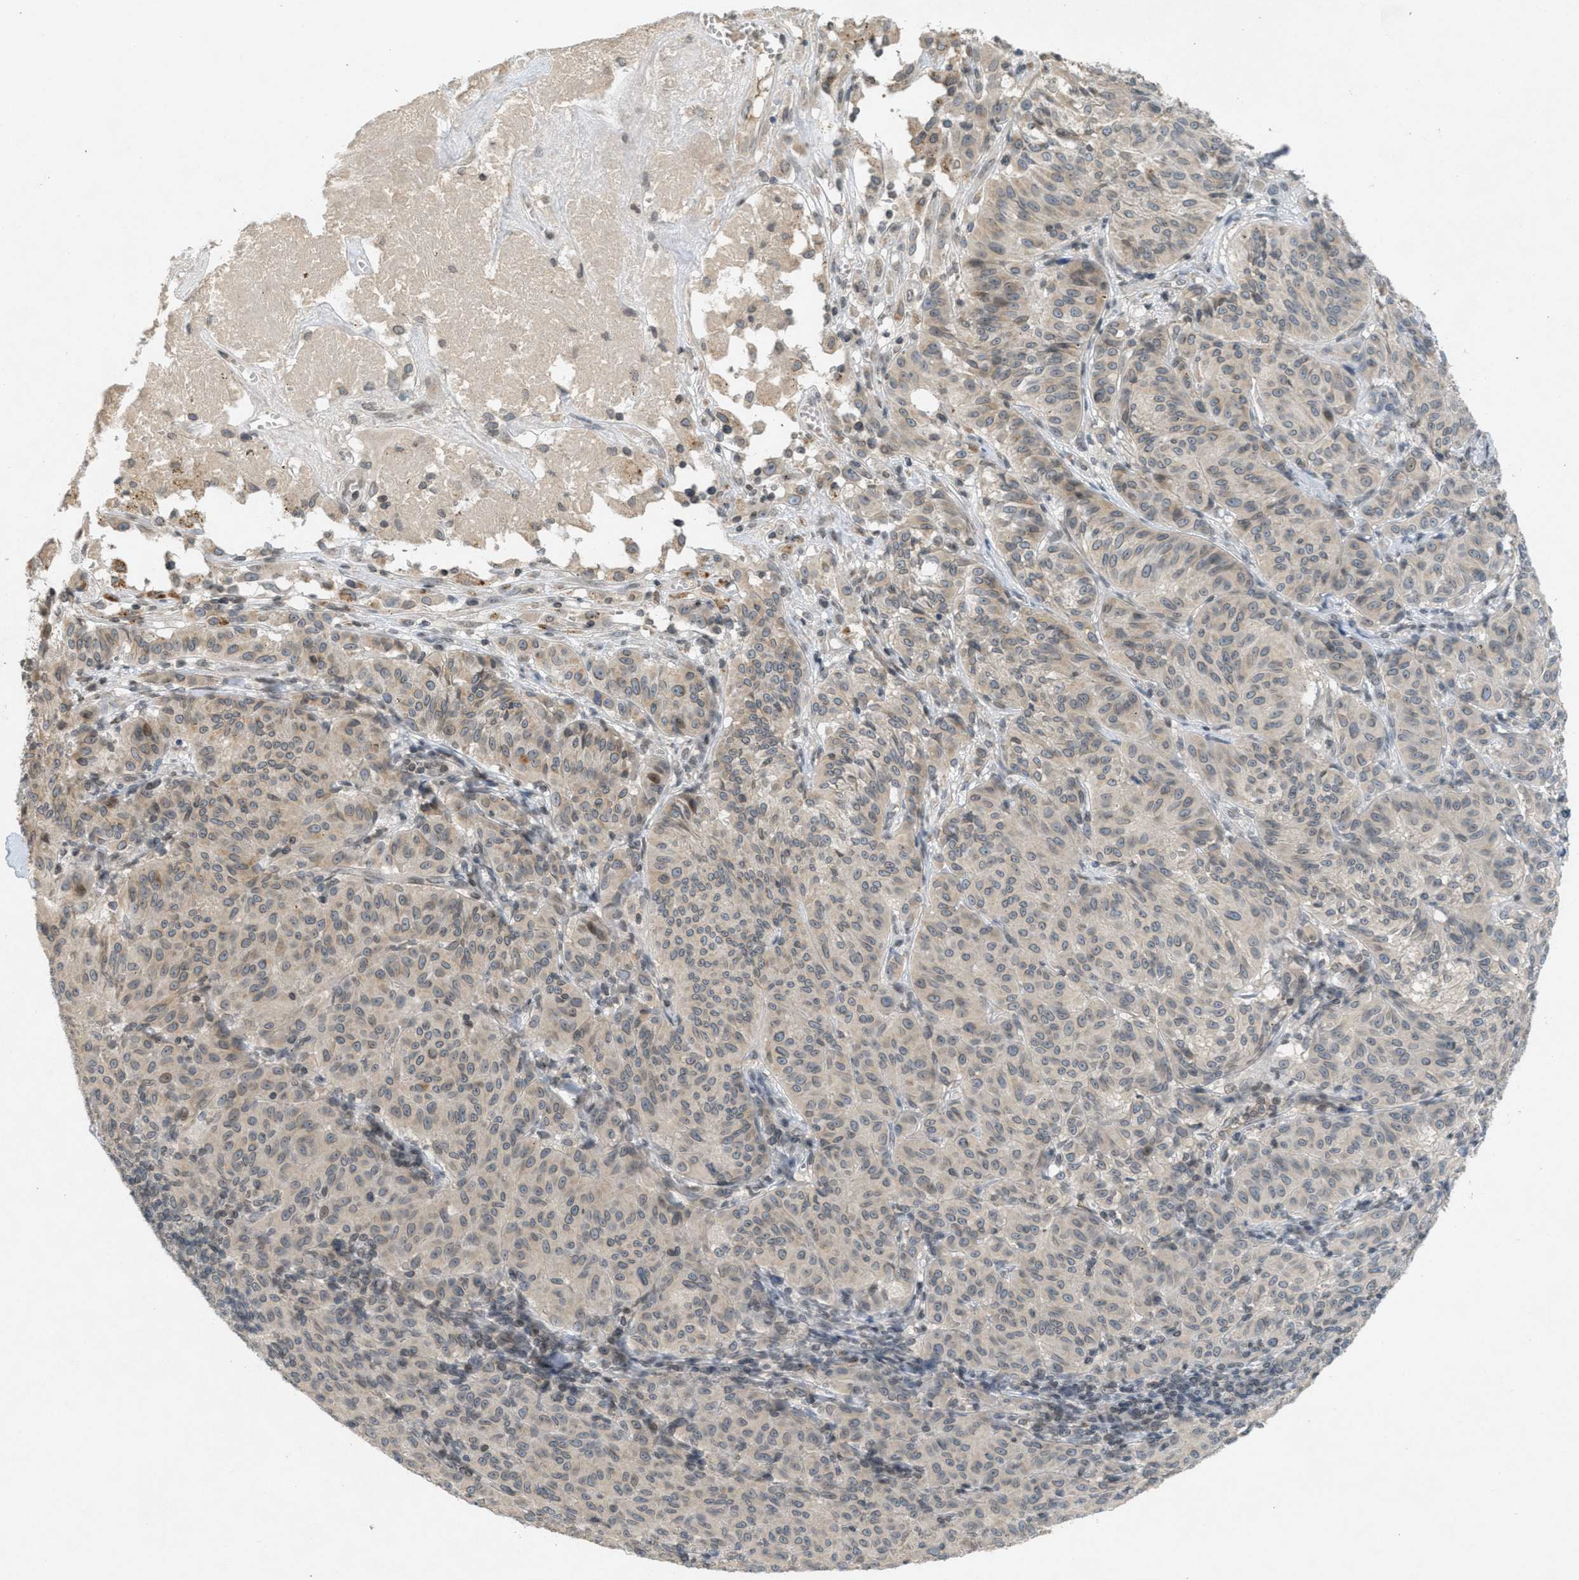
{"staining": {"intensity": "weak", "quantity": "25%-75%", "location": "cytoplasmic/membranous,nuclear"}, "tissue": "melanoma", "cell_type": "Tumor cells", "image_type": "cancer", "snomed": [{"axis": "morphology", "description": "Malignant melanoma, NOS"}, {"axis": "topography", "description": "Skin"}], "caption": "The photomicrograph displays staining of melanoma, revealing weak cytoplasmic/membranous and nuclear protein expression (brown color) within tumor cells. The protein is shown in brown color, while the nuclei are stained blue.", "gene": "ABHD6", "patient": {"sex": "female", "age": 72}}